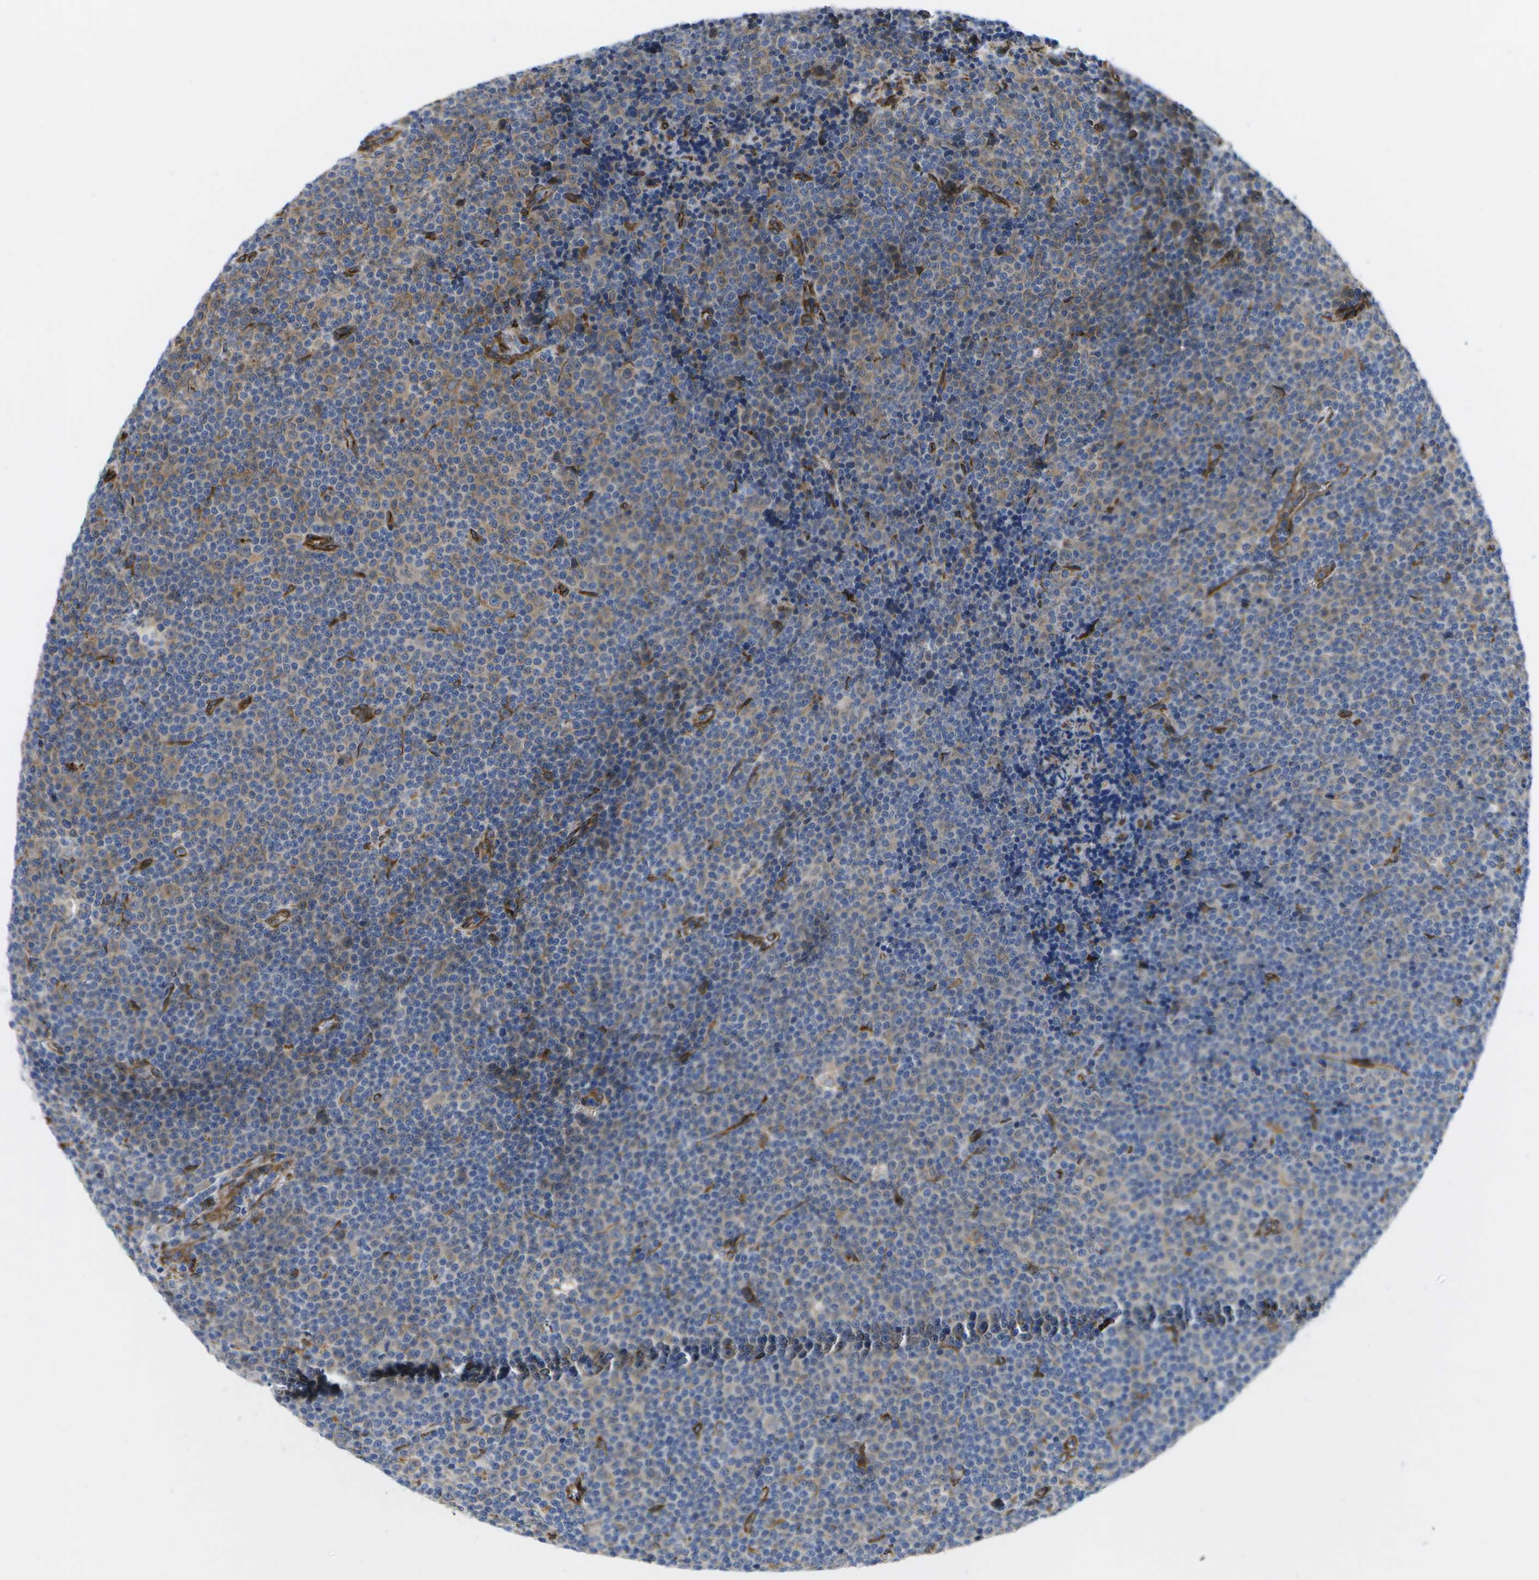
{"staining": {"intensity": "weak", "quantity": "25%-75%", "location": "cytoplasmic/membranous"}, "tissue": "lymphoma", "cell_type": "Tumor cells", "image_type": "cancer", "snomed": [{"axis": "morphology", "description": "Malignant lymphoma, non-Hodgkin's type, Low grade"}, {"axis": "topography", "description": "Lymph node"}], "caption": "The image exhibits a brown stain indicating the presence of a protein in the cytoplasmic/membranous of tumor cells in lymphoma. (DAB (3,3'-diaminobenzidine) IHC, brown staining for protein, blue staining for nuclei).", "gene": "ZDHHC17", "patient": {"sex": "female", "age": 67}}